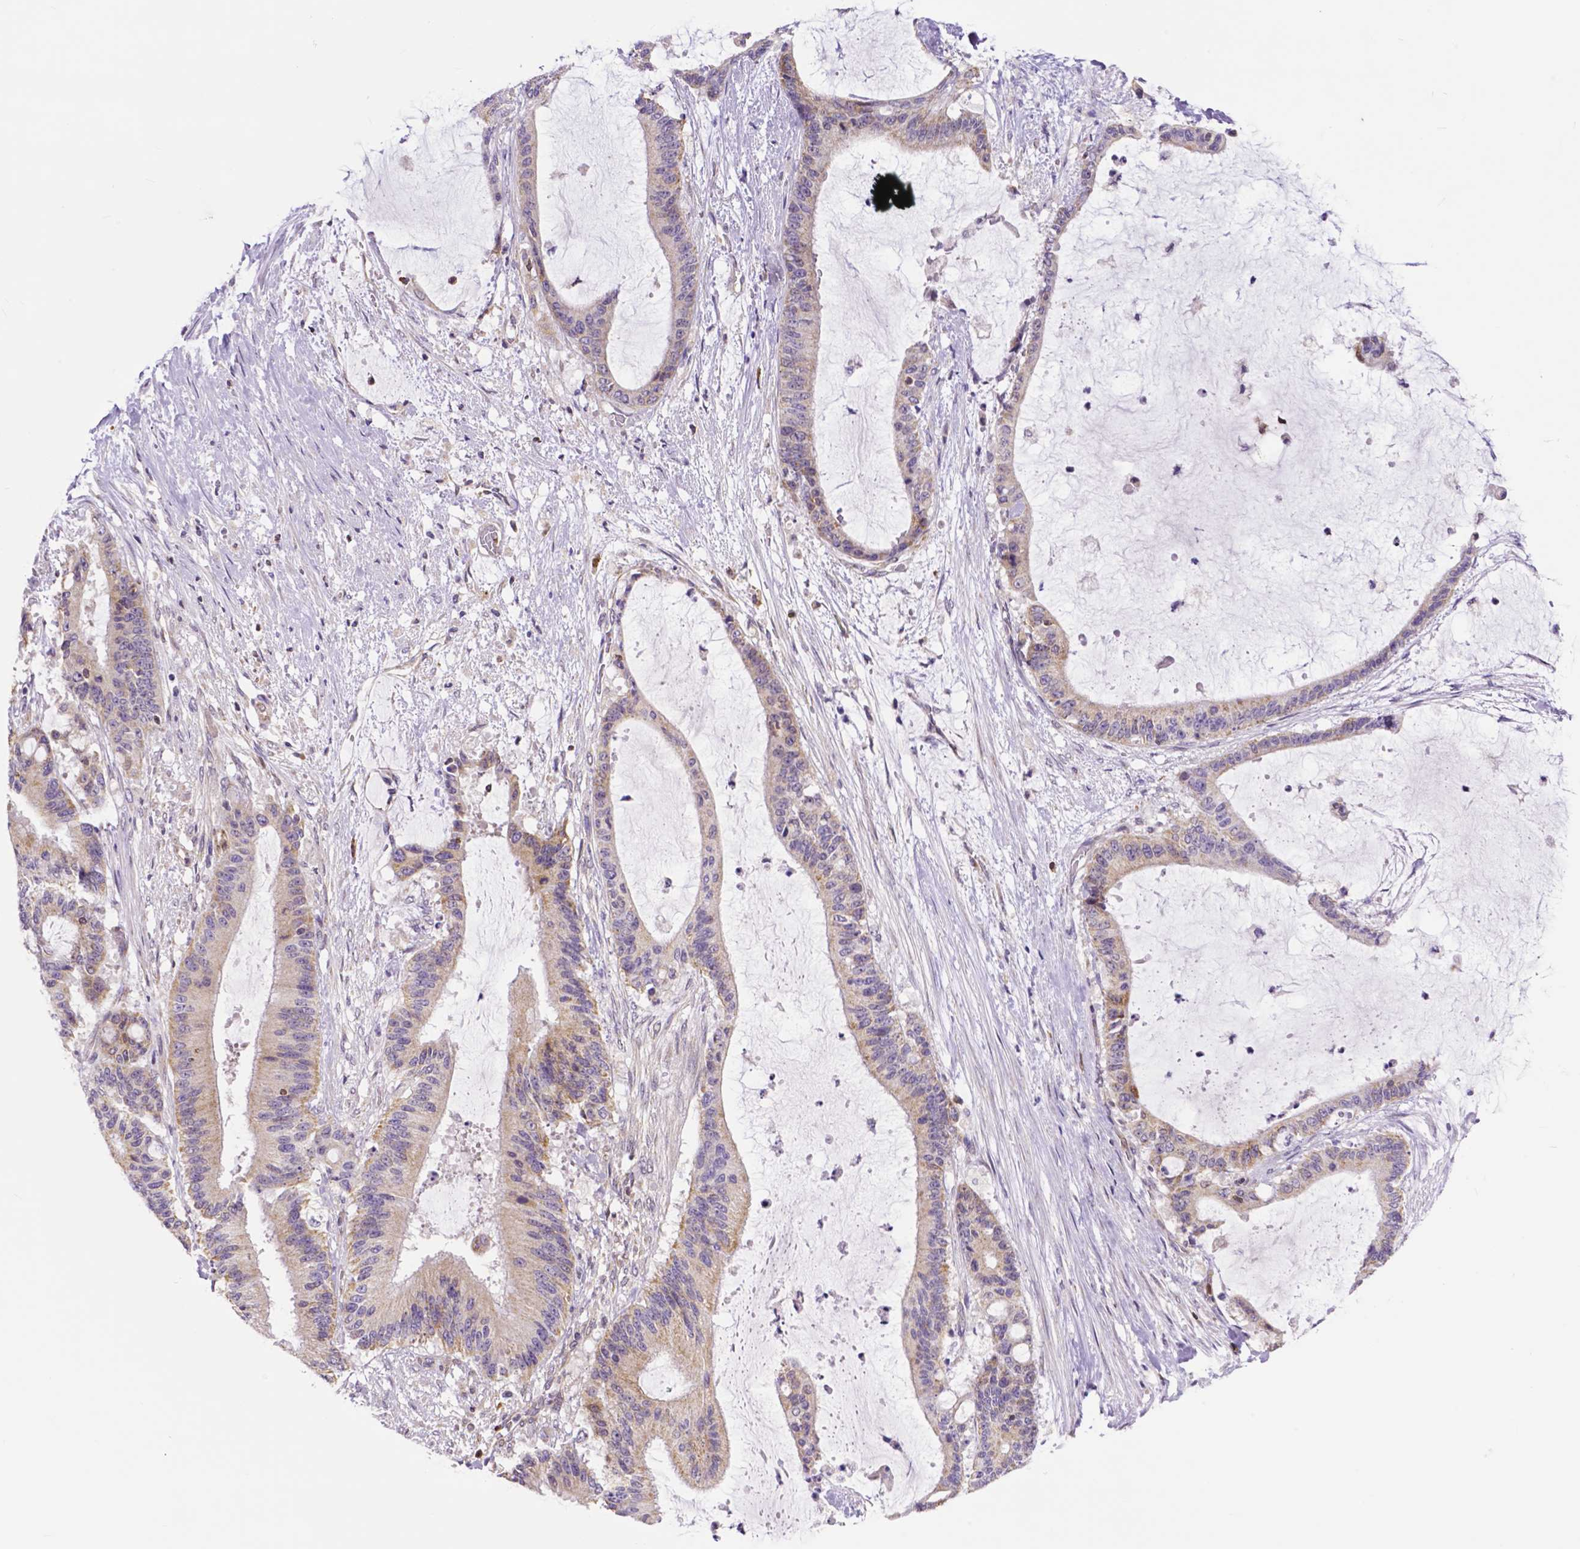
{"staining": {"intensity": "weak", "quantity": "25%-75%", "location": "cytoplasmic/membranous"}, "tissue": "liver cancer", "cell_type": "Tumor cells", "image_type": "cancer", "snomed": [{"axis": "morphology", "description": "Normal tissue, NOS"}, {"axis": "morphology", "description": "Cholangiocarcinoma"}, {"axis": "topography", "description": "Liver"}, {"axis": "topography", "description": "Peripheral nerve tissue"}], "caption": "An IHC image of tumor tissue is shown. Protein staining in brown labels weak cytoplasmic/membranous positivity in liver cancer within tumor cells.", "gene": "MCL1", "patient": {"sex": "female", "age": 73}}